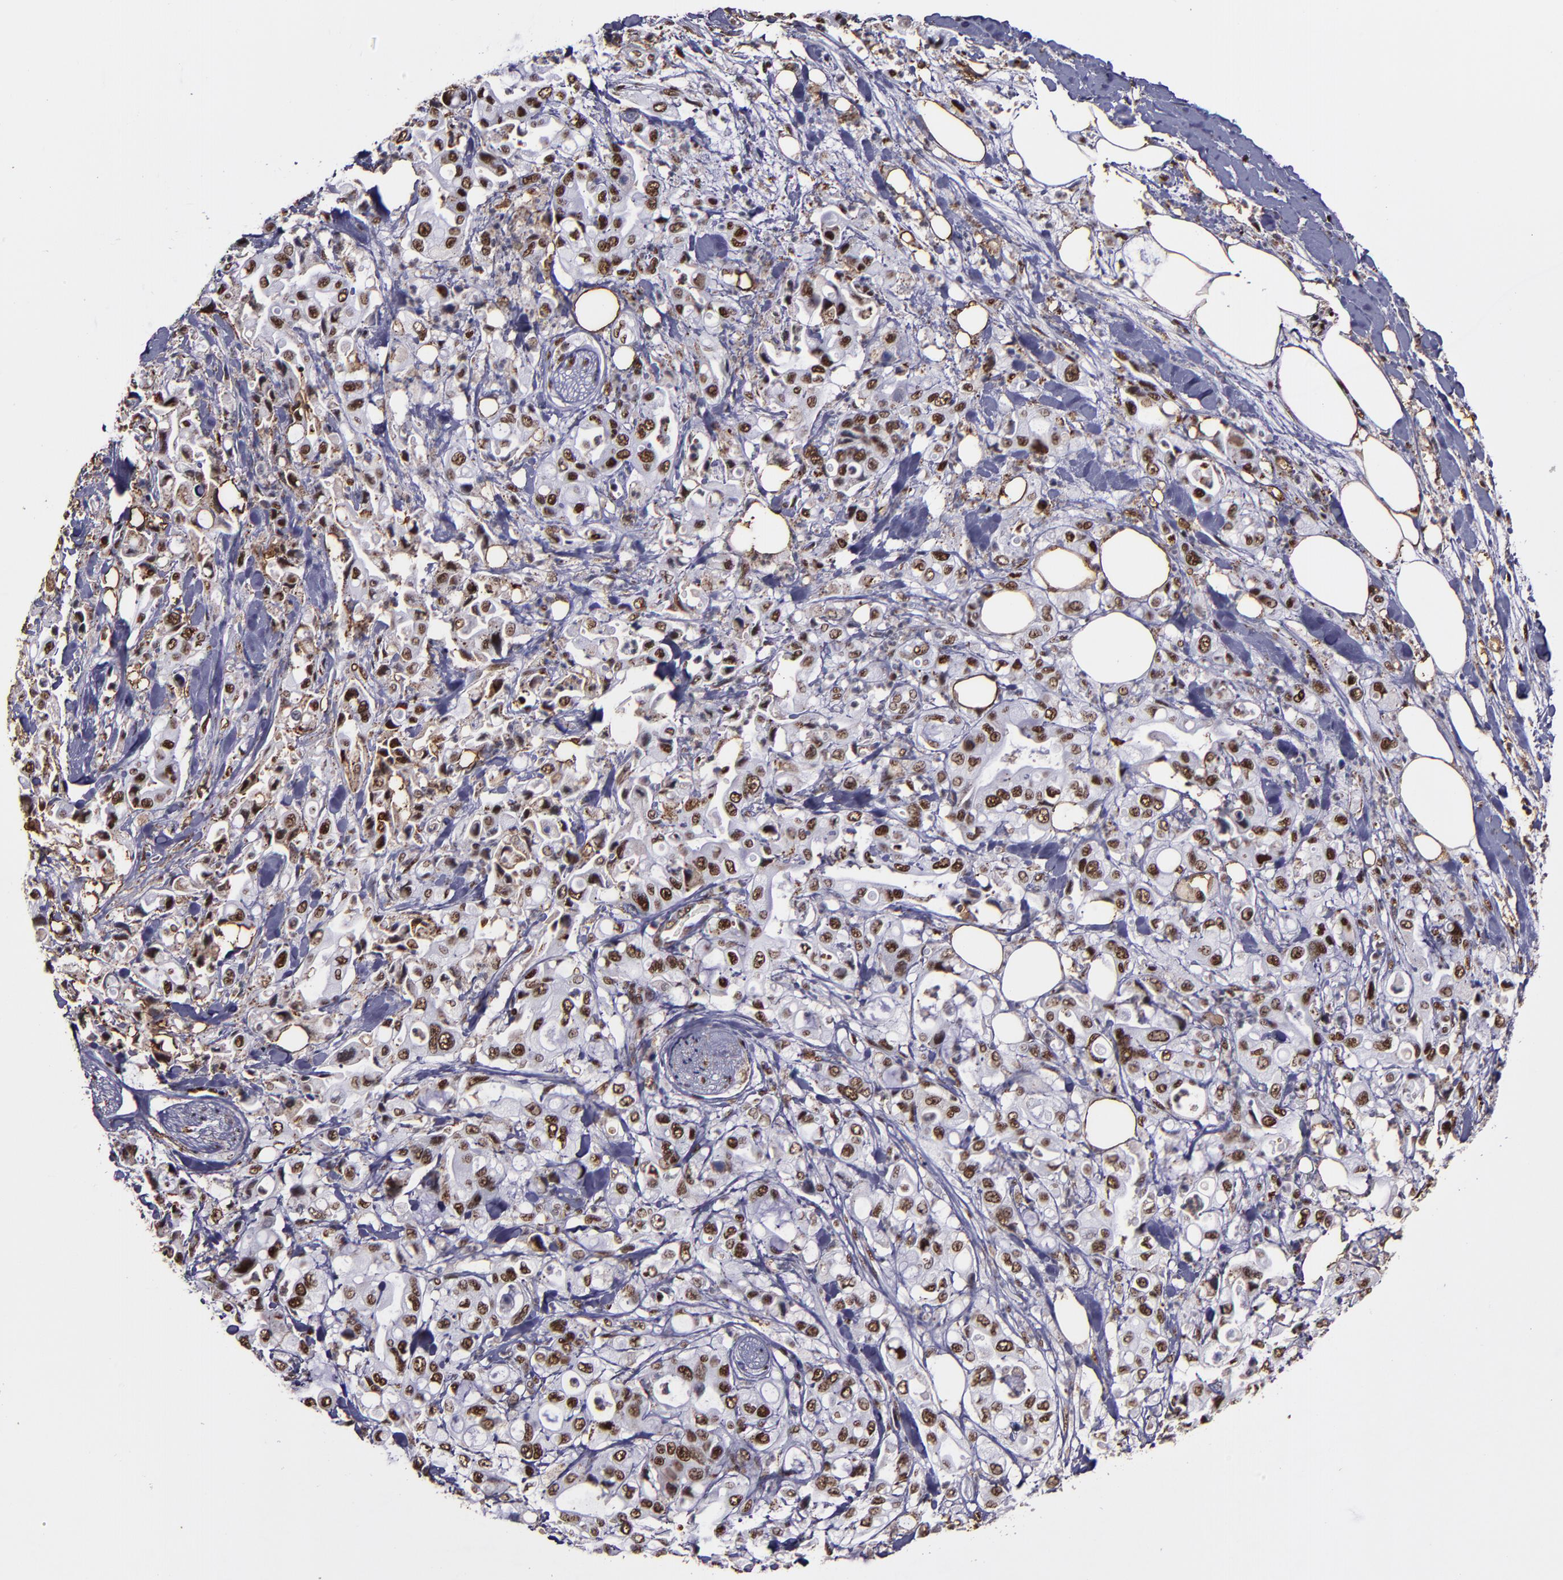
{"staining": {"intensity": "moderate", "quantity": ">75%", "location": "nuclear"}, "tissue": "pancreatic cancer", "cell_type": "Tumor cells", "image_type": "cancer", "snomed": [{"axis": "morphology", "description": "Adenocarcinoma, NOS"}, {"axis": "topography", "description": "Pancreas"}], "caption": "Immunohistochemistry image of neoplastic tissue: pancreatic cancer stained using IHC shows medium levels of moderate protein expression localized specifically in the nuclear of tumor cells, appearing as a nuclear brown color.", "gene": "PPP4R3A", "patient": {"sex": "male", "age": 70}}